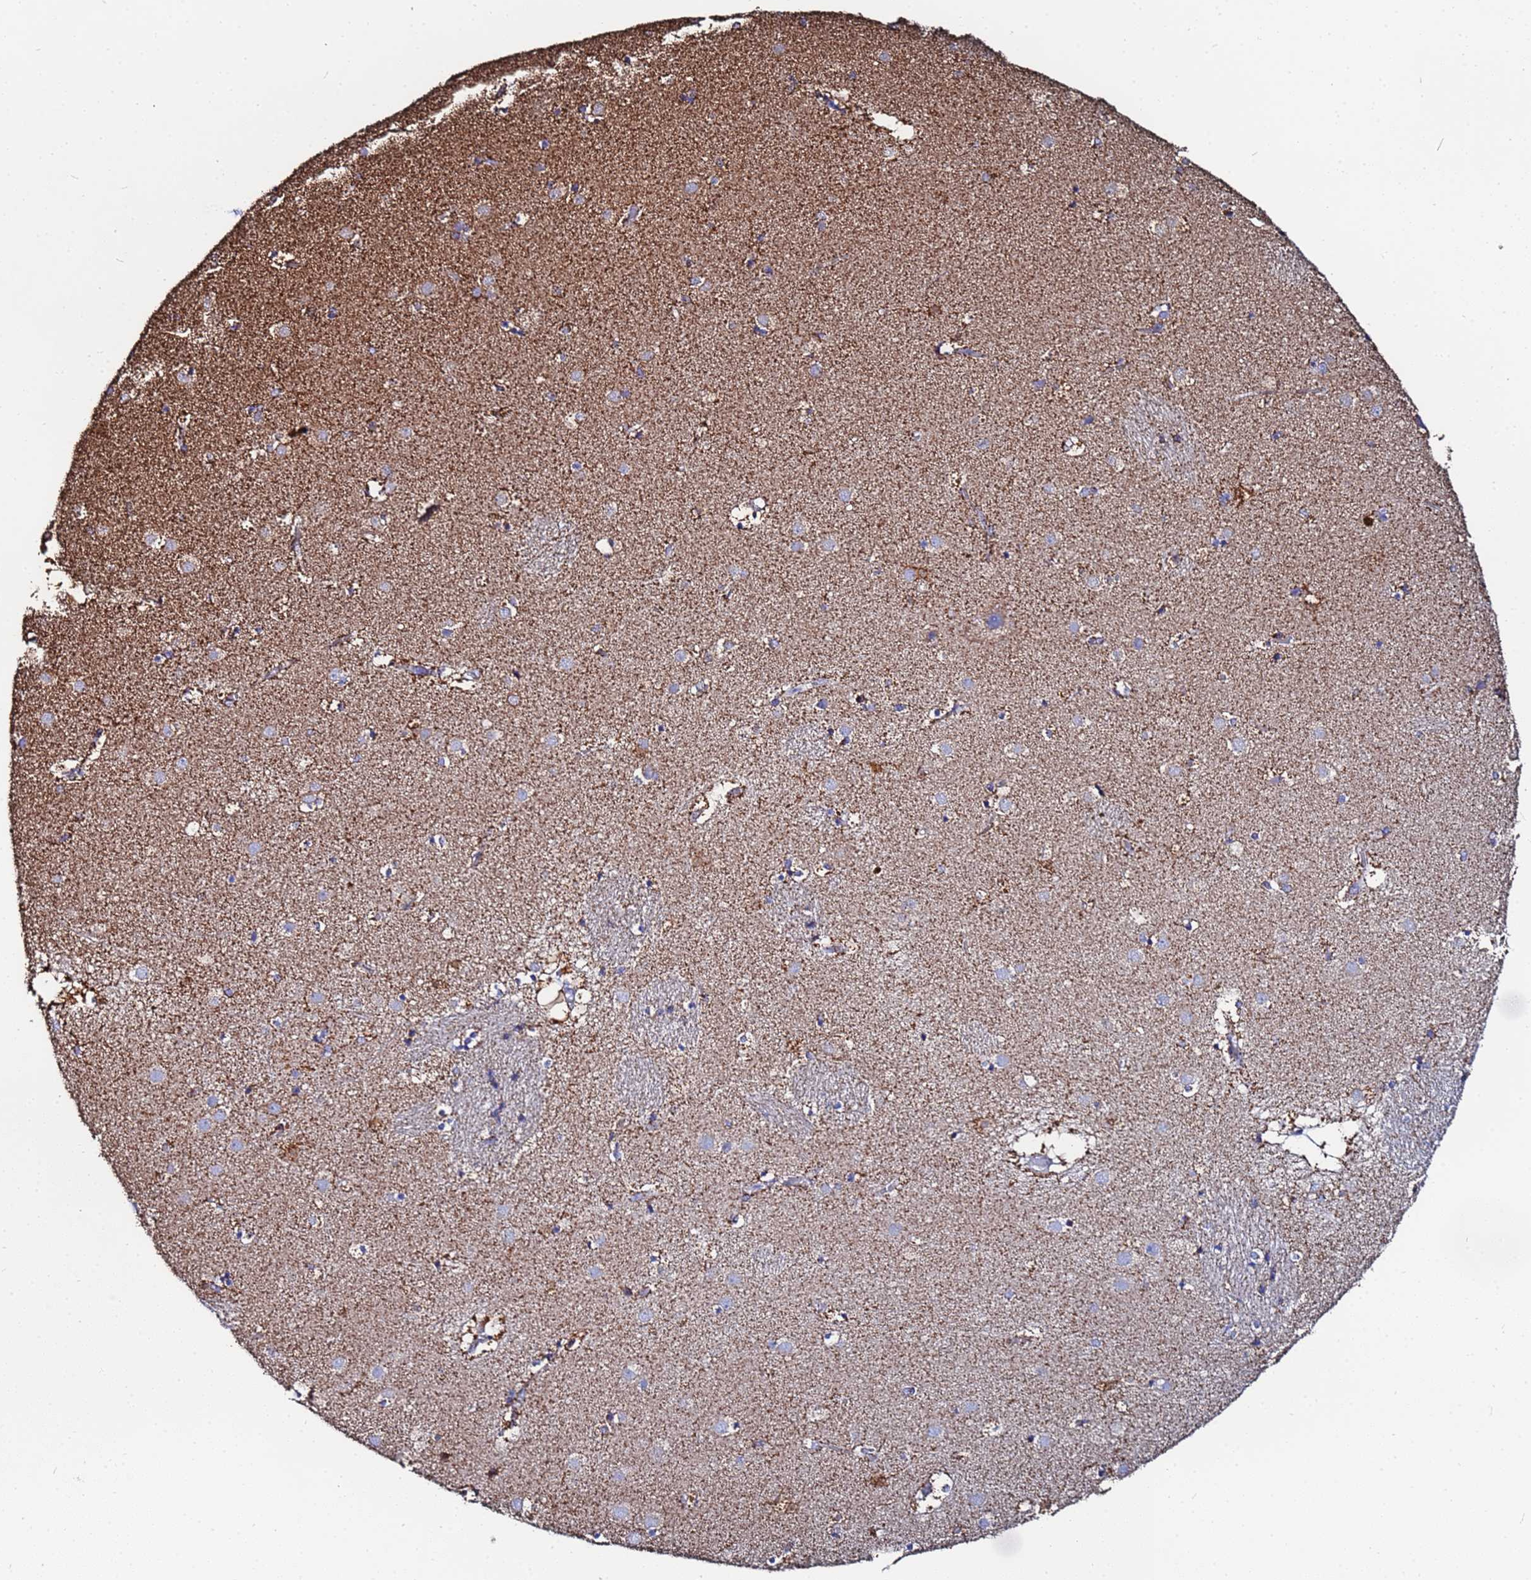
{"staining": {"intensity": "strong", "quantity": "25%-75%", "location": "cytoplasmic/membranous"}, "tissue": "caudate", "cell_type": "Glial cells", "image_type": "normal", "snomed": [{"axis": "morphology", "description": "Normal tissue, NOS"}, {"axis": "topography", "description": "Lateral ventricle wall"}], "caption": "IHC histopathology image of normal caudate stained for a protein (brown), which exhibits high levels of strong cytoplasmic/membranous staining in approximately 25%-75% of glial cells.", "gene": "GLUD1", "patient": {"sex": "male", "age": 70}}